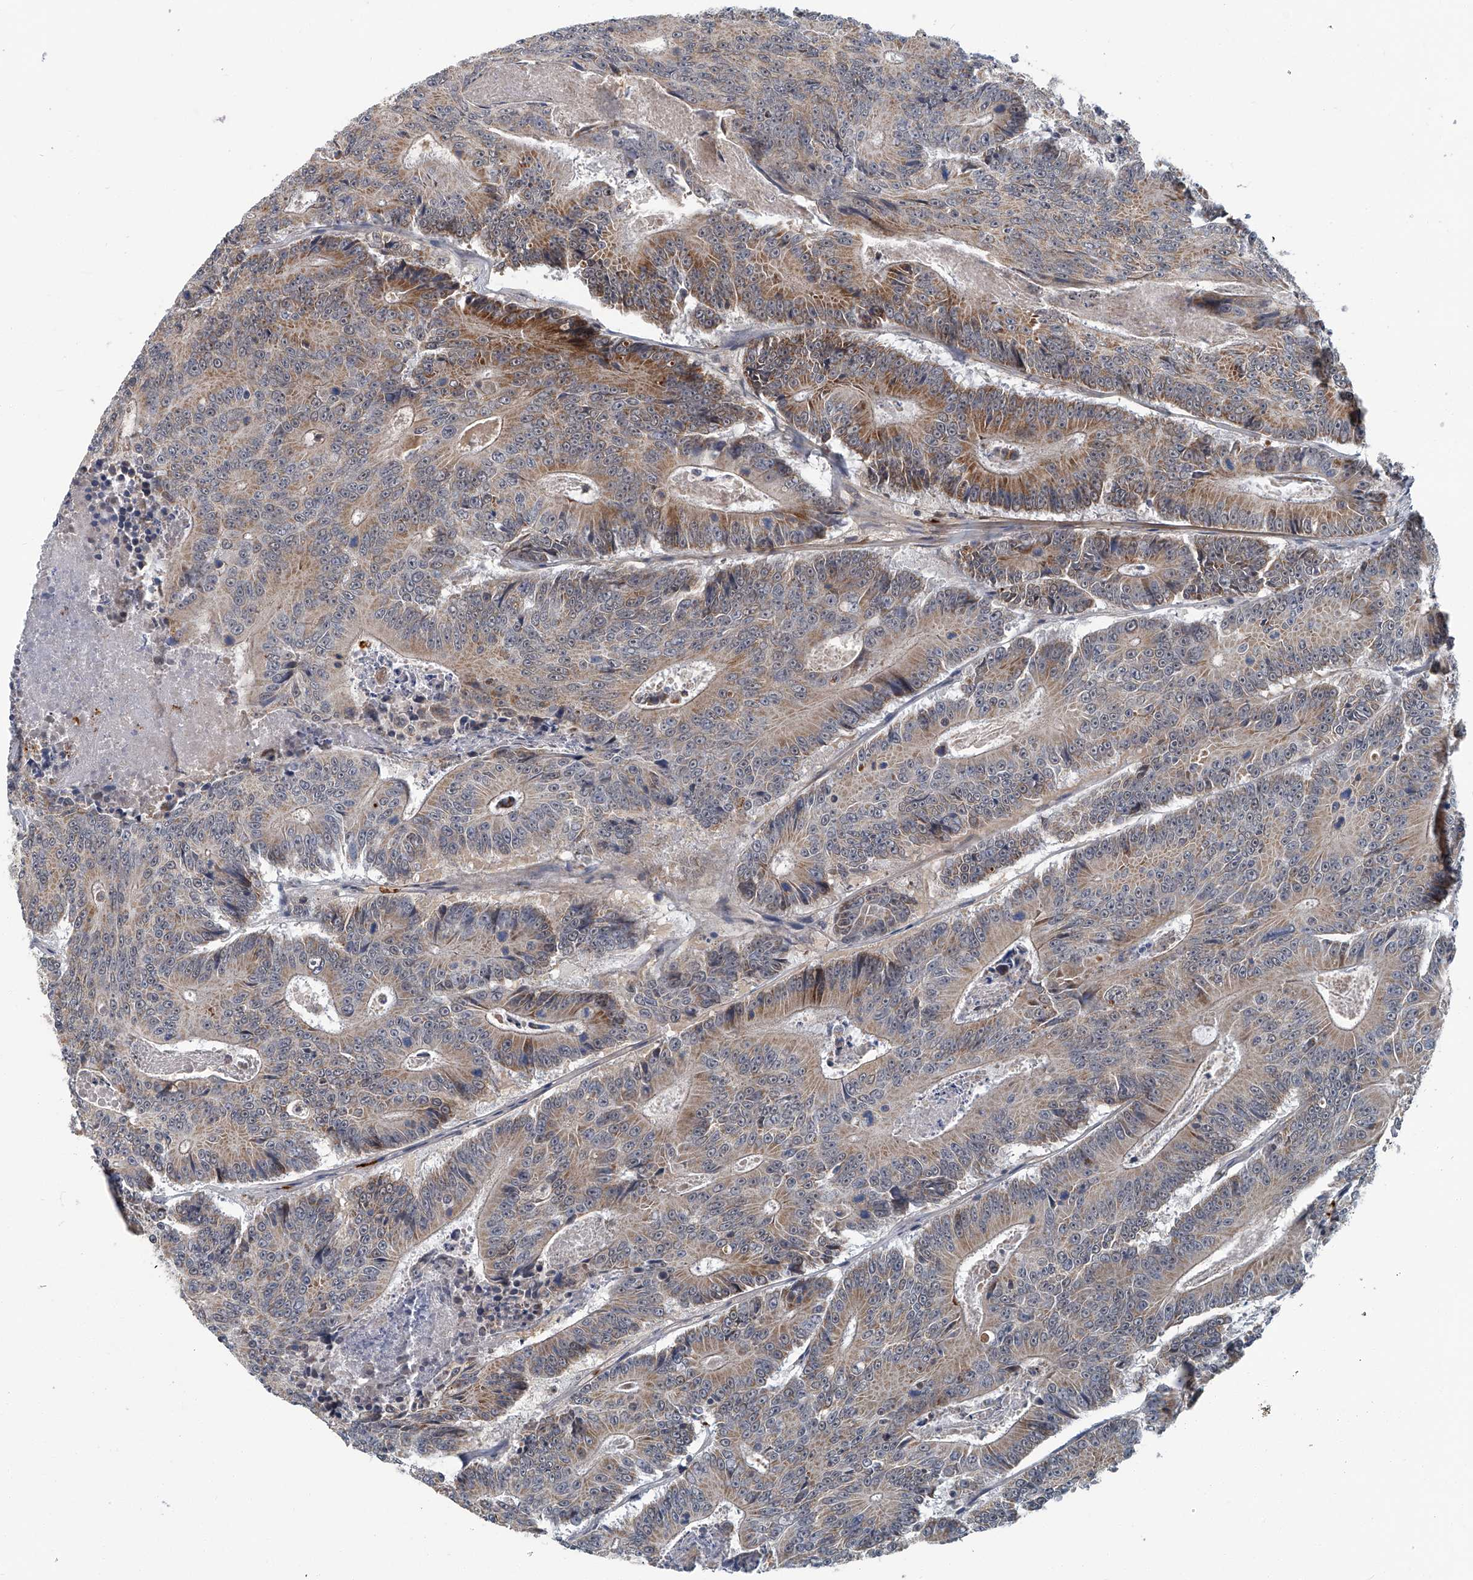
{"staining": {"intensity": "moderate", "quantity": ">75%", "location": "cytoplasmic/membranous"}, "tissue": "colorectal cancer", "cell_type": "Tumor cells", "image_type": "cancer", "snomed": [{"axis": "morphology", "description": "Adenocarcinoma, NOS"}, {"axis": "topography", "description": "Colon"}], "caption": "Immunohistochemistry image of colorectal cancer (adenocarcinoma) stained for a protein (brown), which demonstrates medium levels of moderate cytoplasmic/membranous staining in about >75% of tumor cells.", "gene": "AKNAD1", "patient": {"sex": "male", "age": 83}}